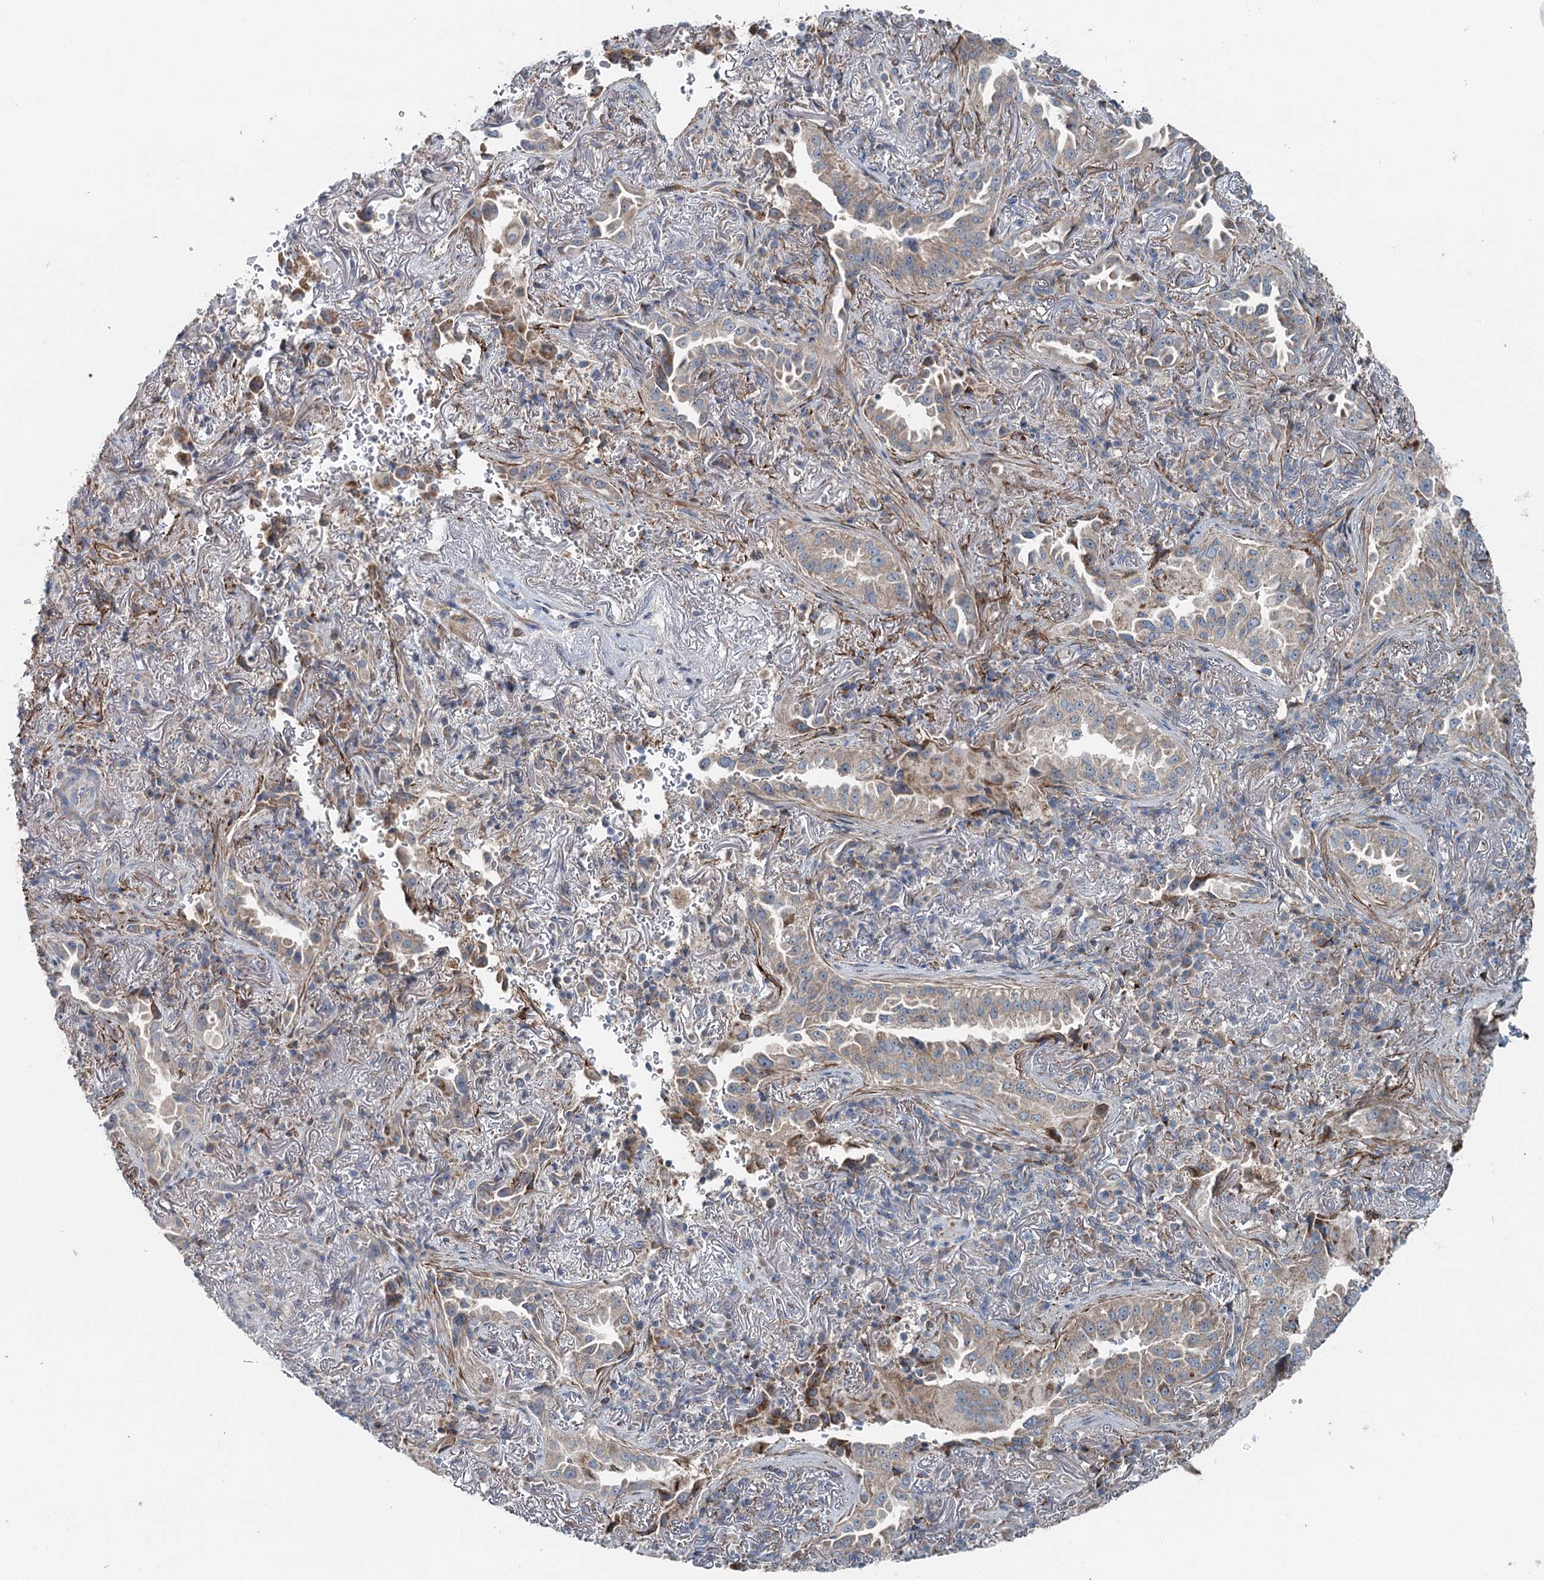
{"staining": {"intensity": "weak", "quantity": ">75%", "location": "cytoplasmic/membranous"}, "tissue": "lung cancer", "cell_type": "Tumor cells", "image_type": "cancer", "snomed": [{"axis": "morphology", "description": "Adenocarcinoma, NOS"}, {"axis": "topography", "description": "Lung"}], "caption": "This micrograph displays immunohistochemistry staining of lung adenocarcinoma, with low weak cytoplasmic/membranous staining in about >75% of tumor cells.", "gene": "CHCHD5", "patient": {"sex": "female", "age": 69}}